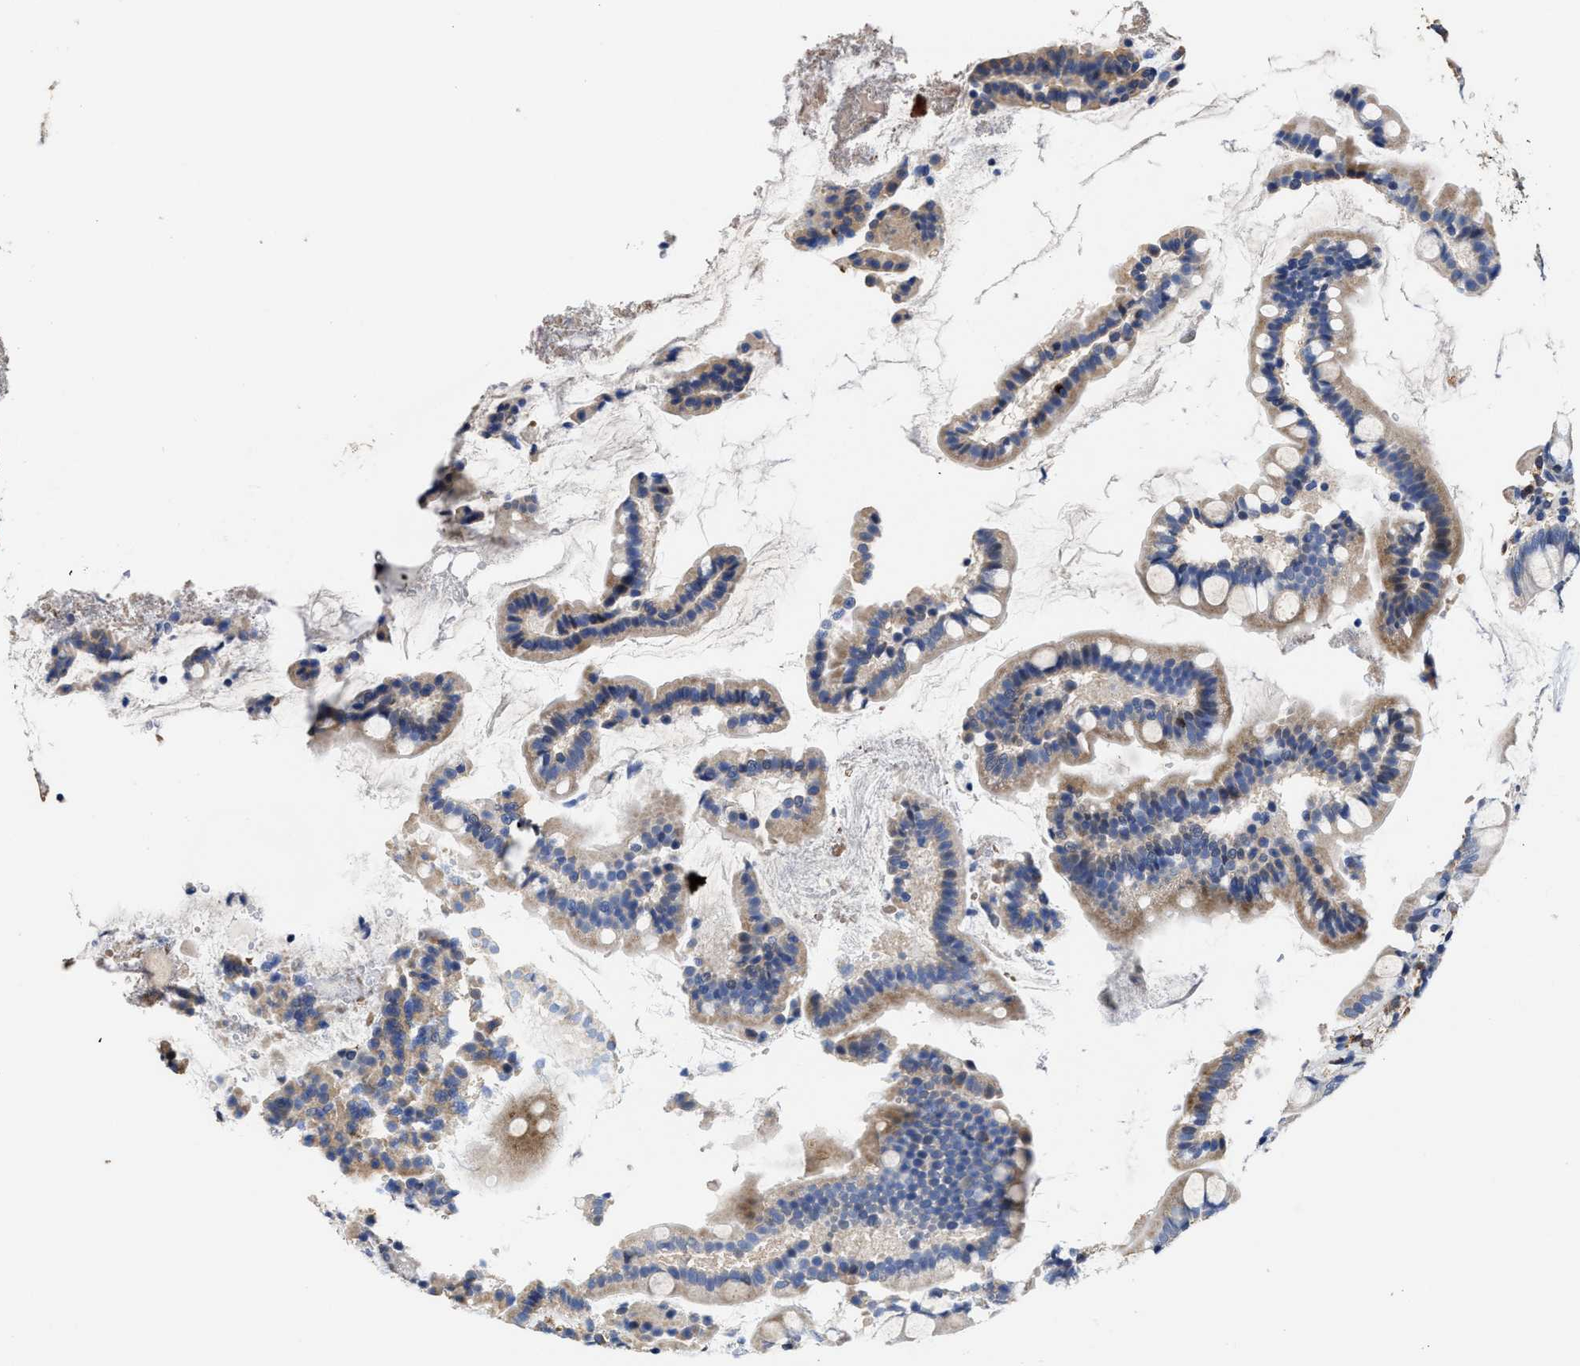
{"staining": {"intensity": "weak", "quantity": "25%-75%", "location": "cytoplasmic/membranous"}, "tissue": "small intestine", "cell_type": "Glandular cells", "image_type": "normal", "snomed": [{"axis": "morphology", "description": "Normal tissue, NOS"}, {"axis": "topography", "description": "Small intestine"}], "caption": "A brown stain shows weak cytoplasmic/membranous staining of a protein in glandular cells of normal small intestine.", "gene": "ZFAT", "patient": {"sex": "female", "age": 84}}